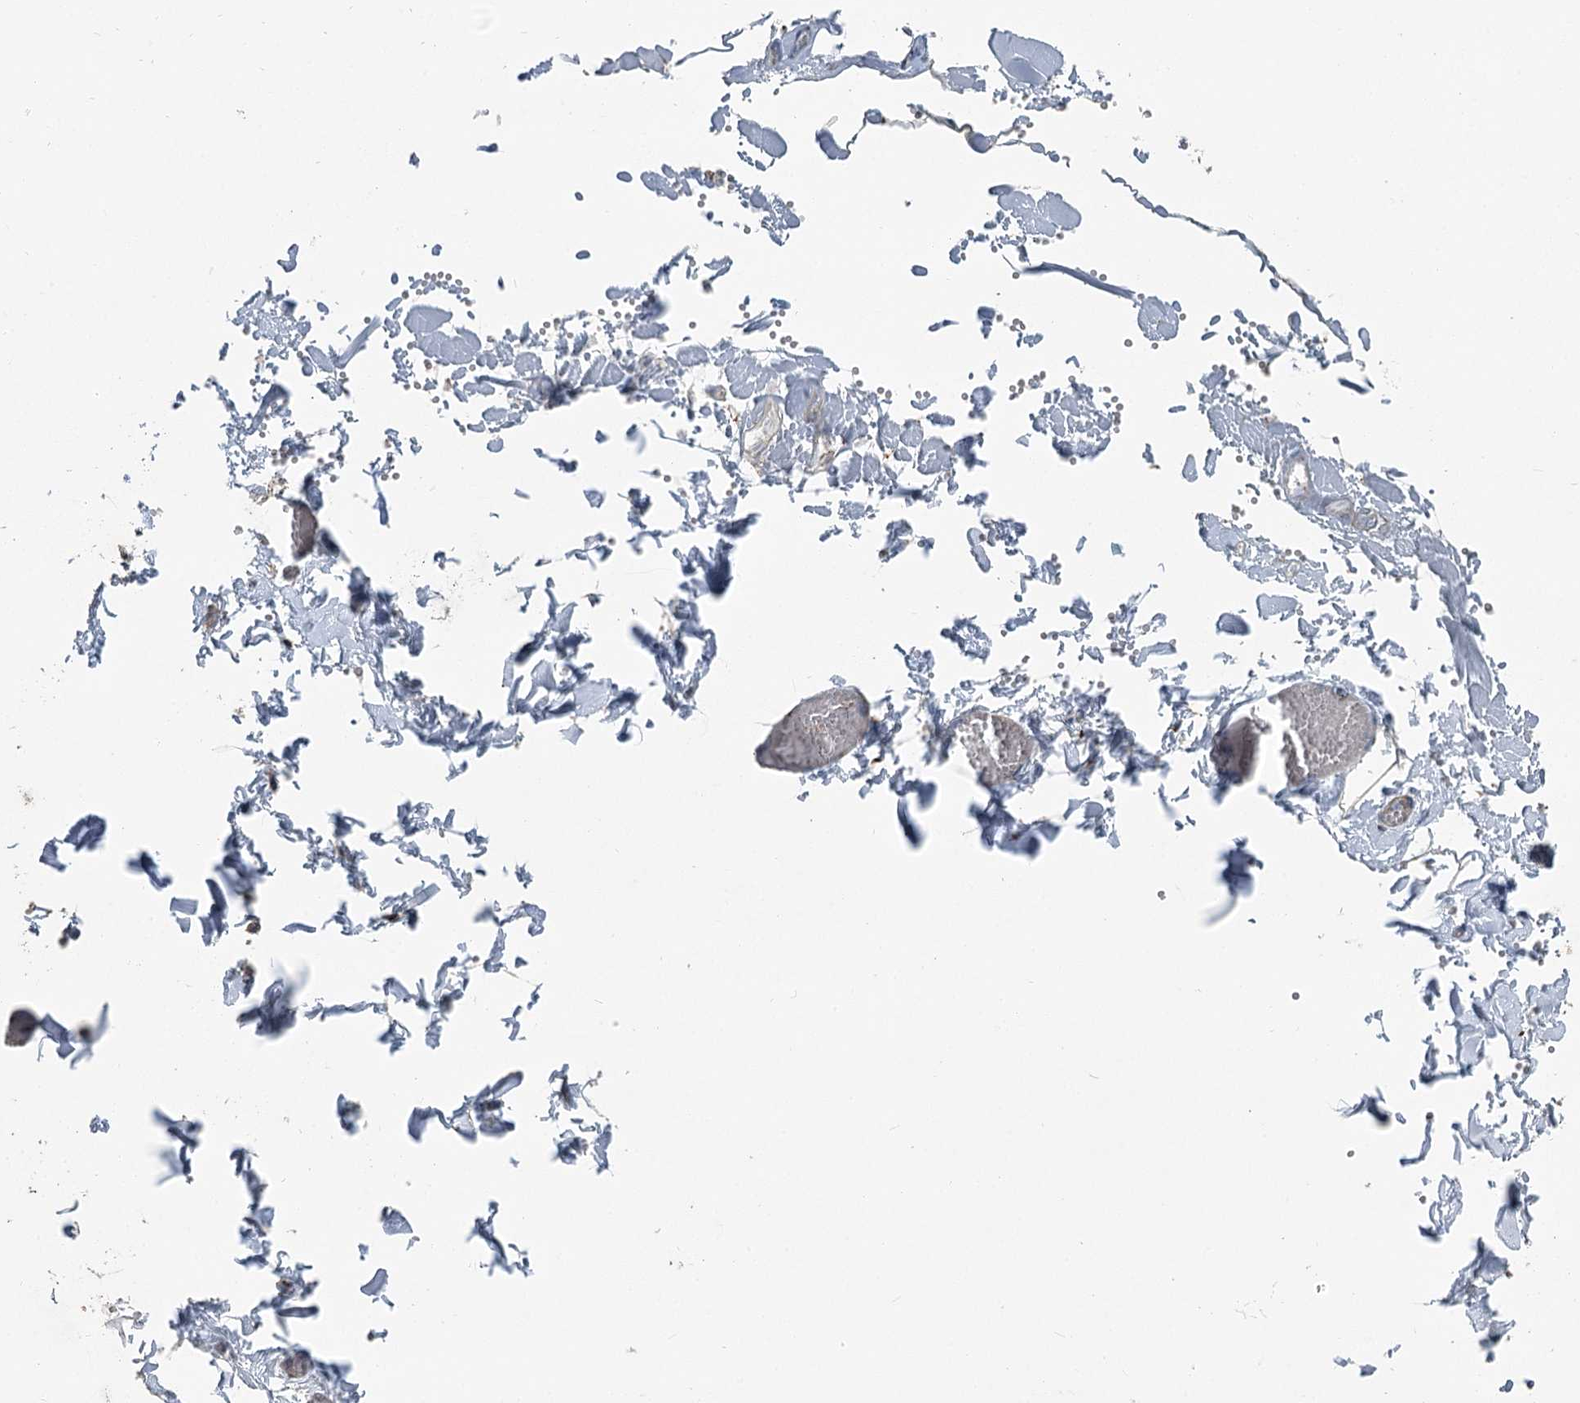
{"staining": {"intensity": "moderate", "quantity": "25%-75%", "location": "cytoplasmic/membranous"}, "tissue": "adipose tissue", "cell_type": "Adipocytes", "image_type": "normal", "snomed": [{"axis": "morphology", "description": "Normal tissue, NOS"}, {"axis": "topography", "description": "Gallbladder"}, {"axis": "topography", "description": "Peripheral nerve tissue"}], "caption": "A histopathology image of adipose tissue stained for a protein shows moderate cytoplasmic/membranous brown staining in adipocytes.", "gene": "ITIH5", "patient": {"sex": "male", "age": 38}}